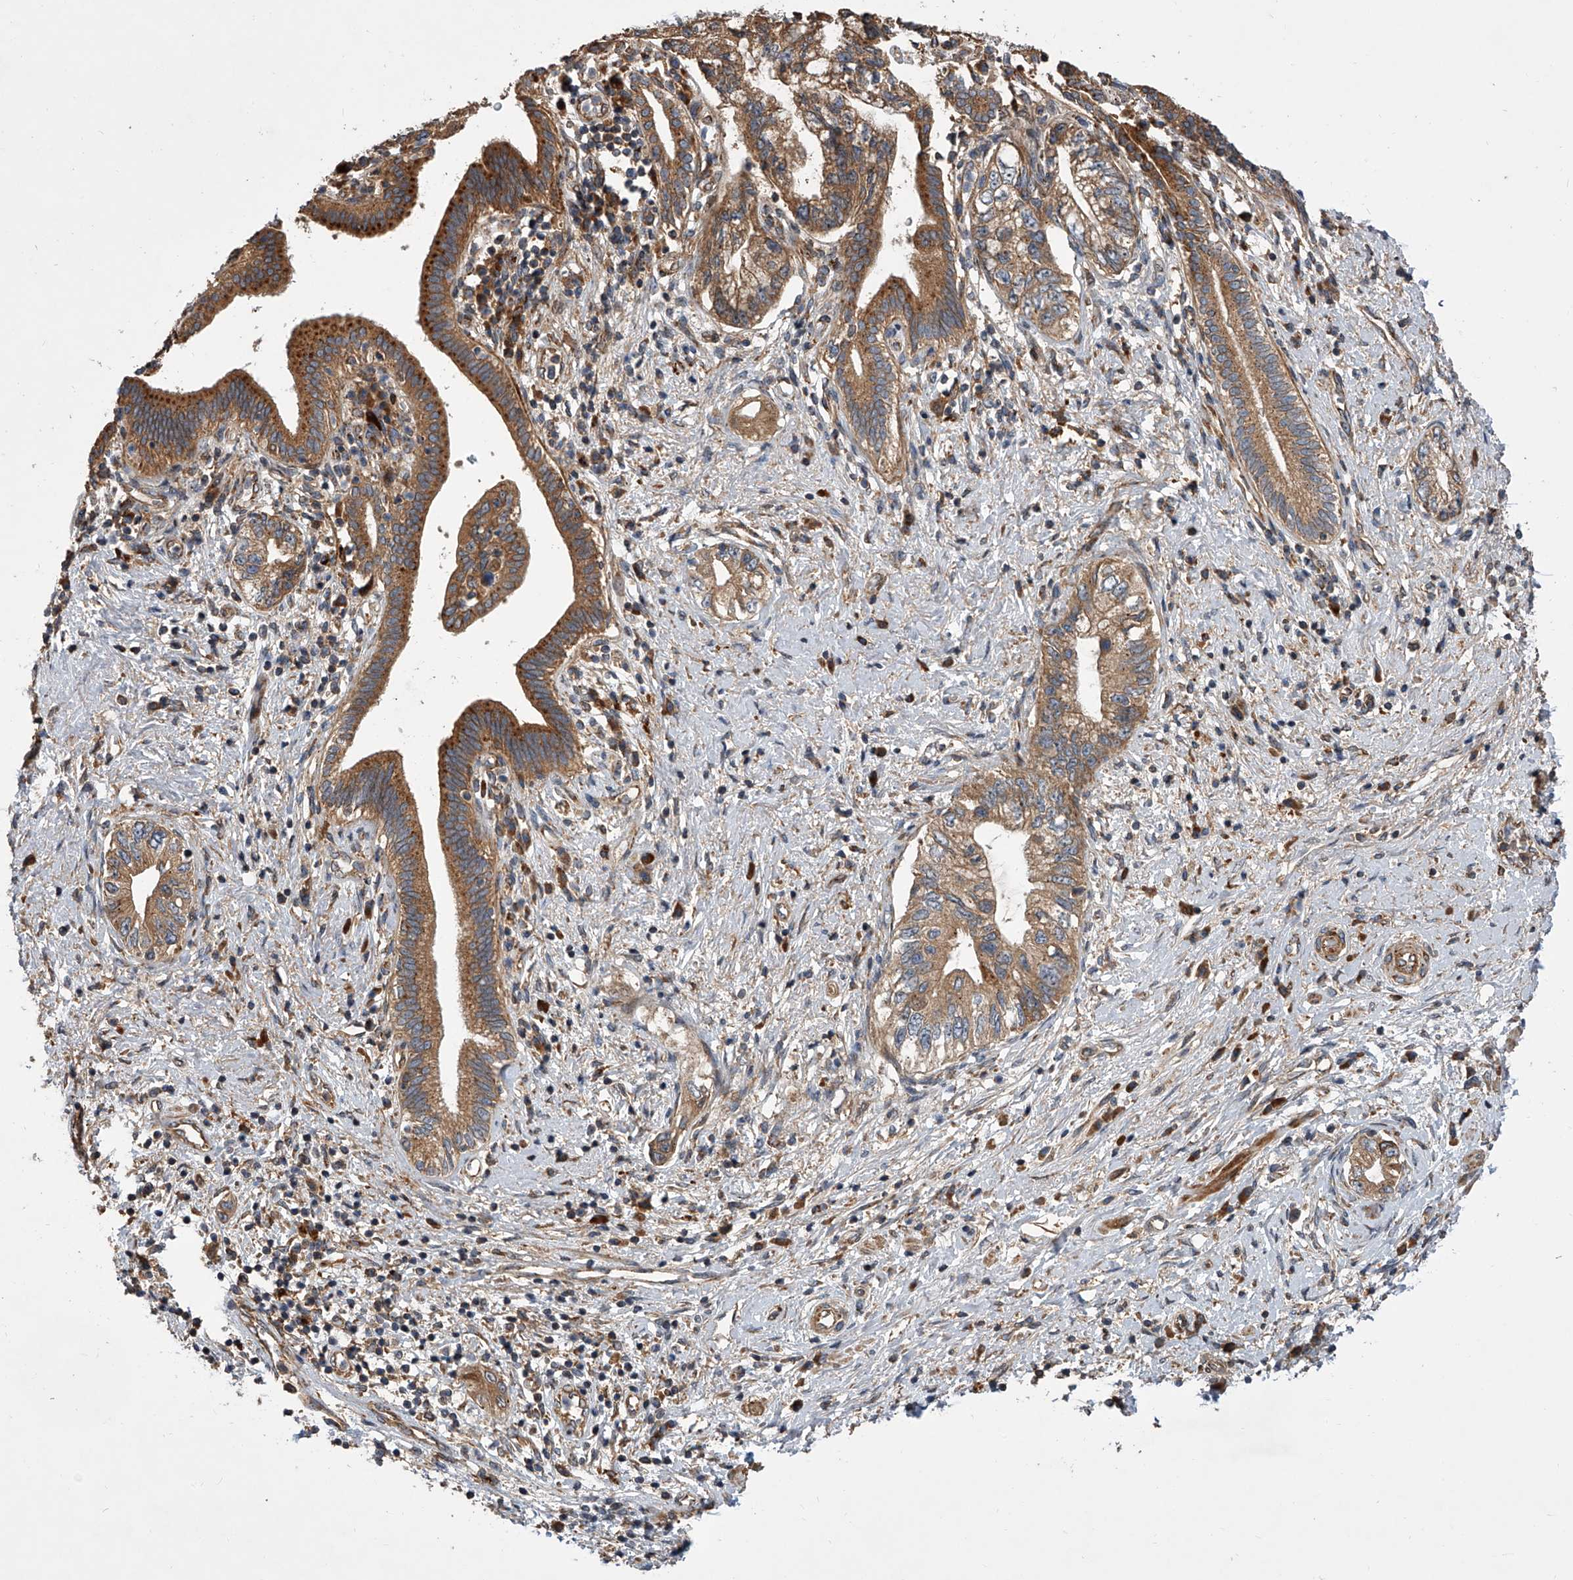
{"staining": {"intensity": "moderate", "quantity": ">75%", "location": "cytoplasmic/membranous"}, "tissue": "pancreatic cancer", "cell_type": "Tumor cells", "image_type": "cancer", "snomed": [{"axis": "morphology", "description": "Adenocarcinoma, NOS"}, {"axis": "topography", "description": "Pancreas"}], "caption": "Immunohistochemical staining of human adenocarcinoma (pancreatic) exhibits medium levels of moderate cytoplasmic/membranous positivity in approximately >75% of tumor cells. (DAB IHC with brightfield microscopy, high magnification).", "gene": "USP47", "patient": {"sex": "female", "age": 73}}